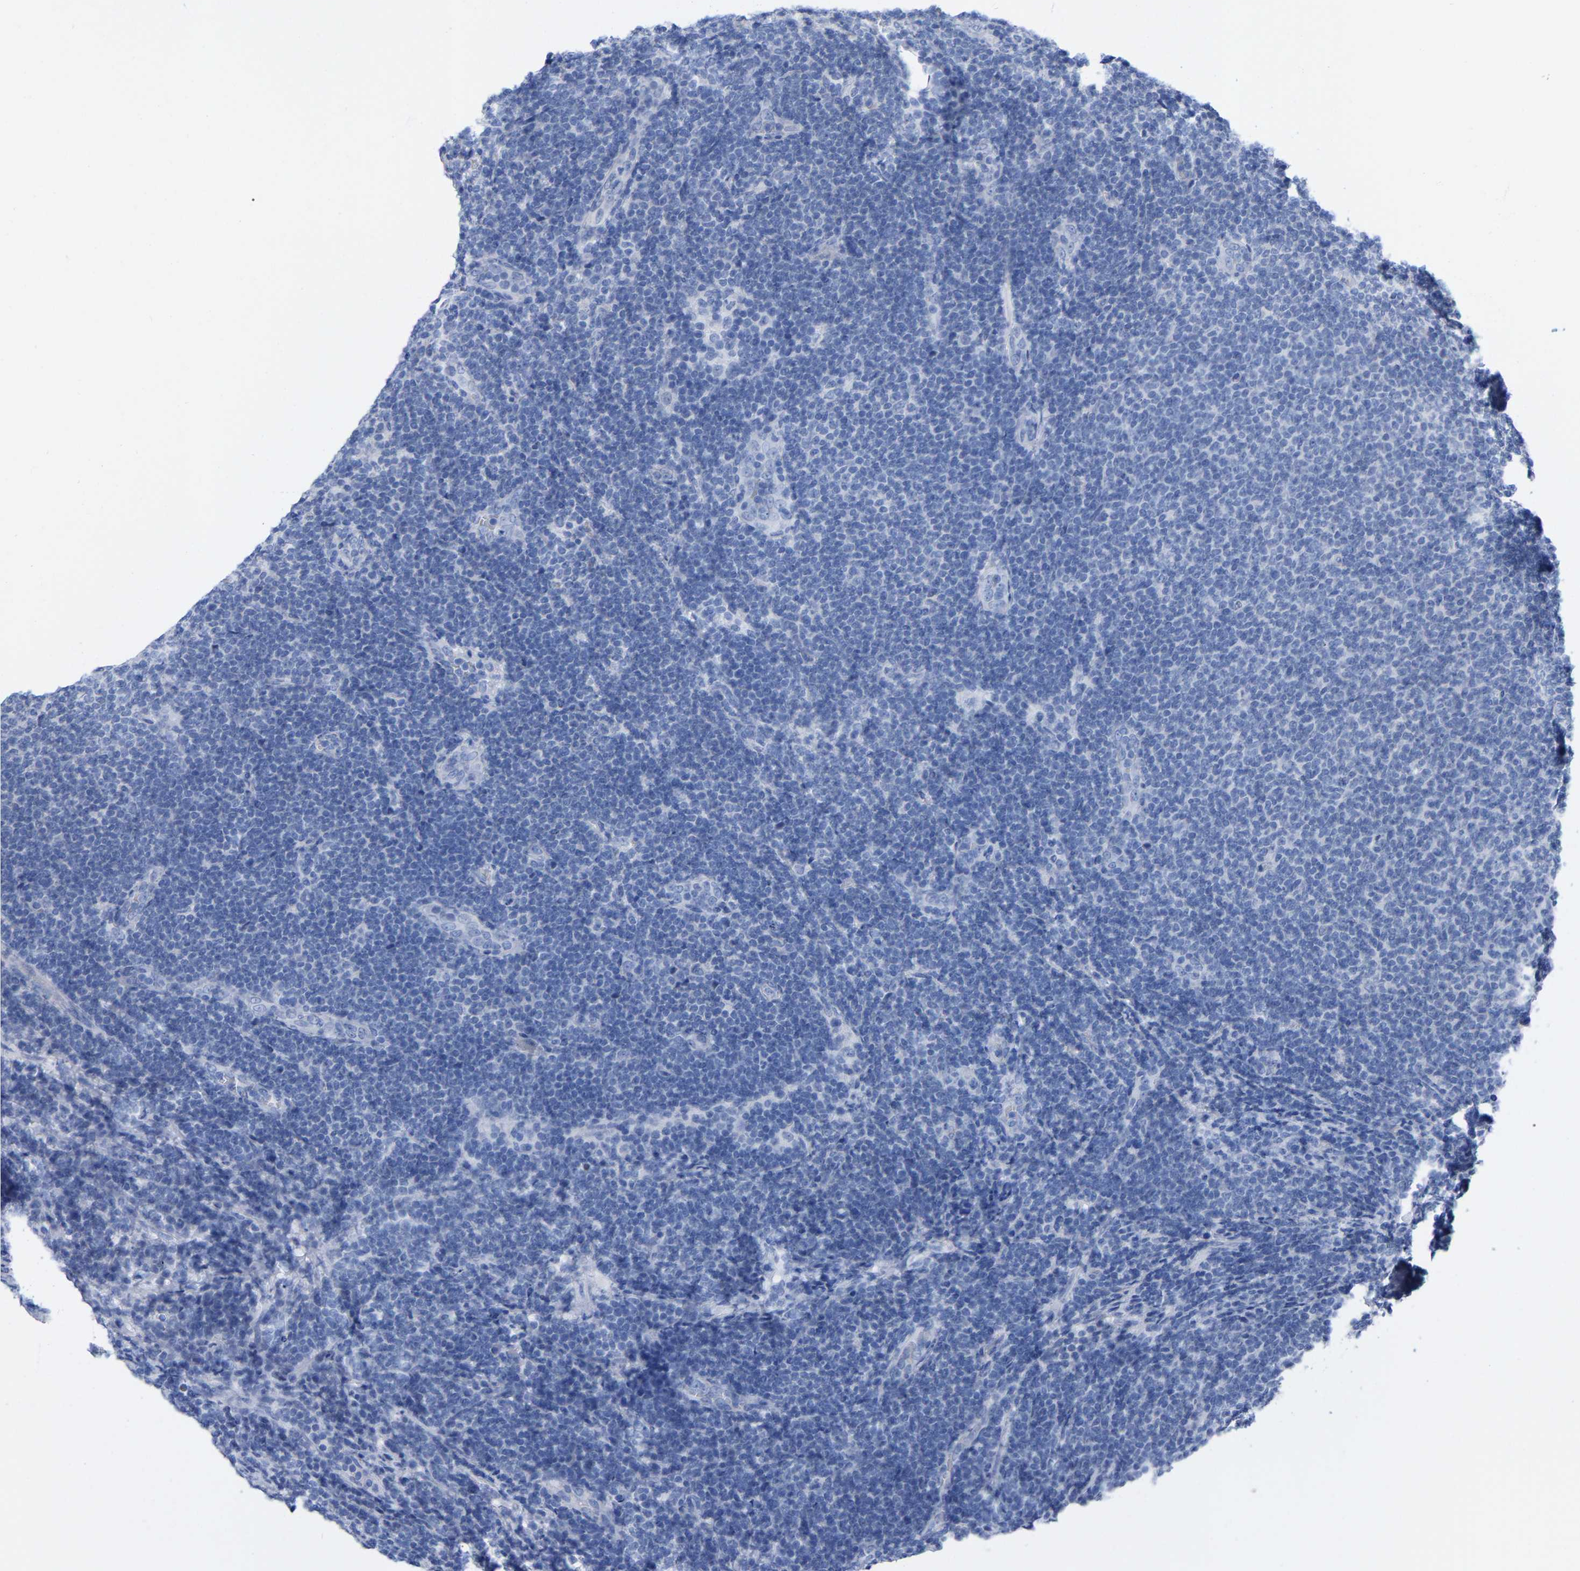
{"staining": {"intensity": "negative", "quantity": "none", "location": "none"}, "tissue": "lymphoma", "cell_type": "Tumor cells", "image_type": "cancer", "snomed": [{"axis": "morphology", "description": "Malignant lymphoma, non-Hodgkin's type, Low grade"}, {"axis": "topography", "description": "Lymph node"}], "caption": "The IHC histopathology image has no significant staining in tumor cells of lymphoma tissue.", "gene": "HAPLN1", "patient": {"sex": "male", "age": 66}}